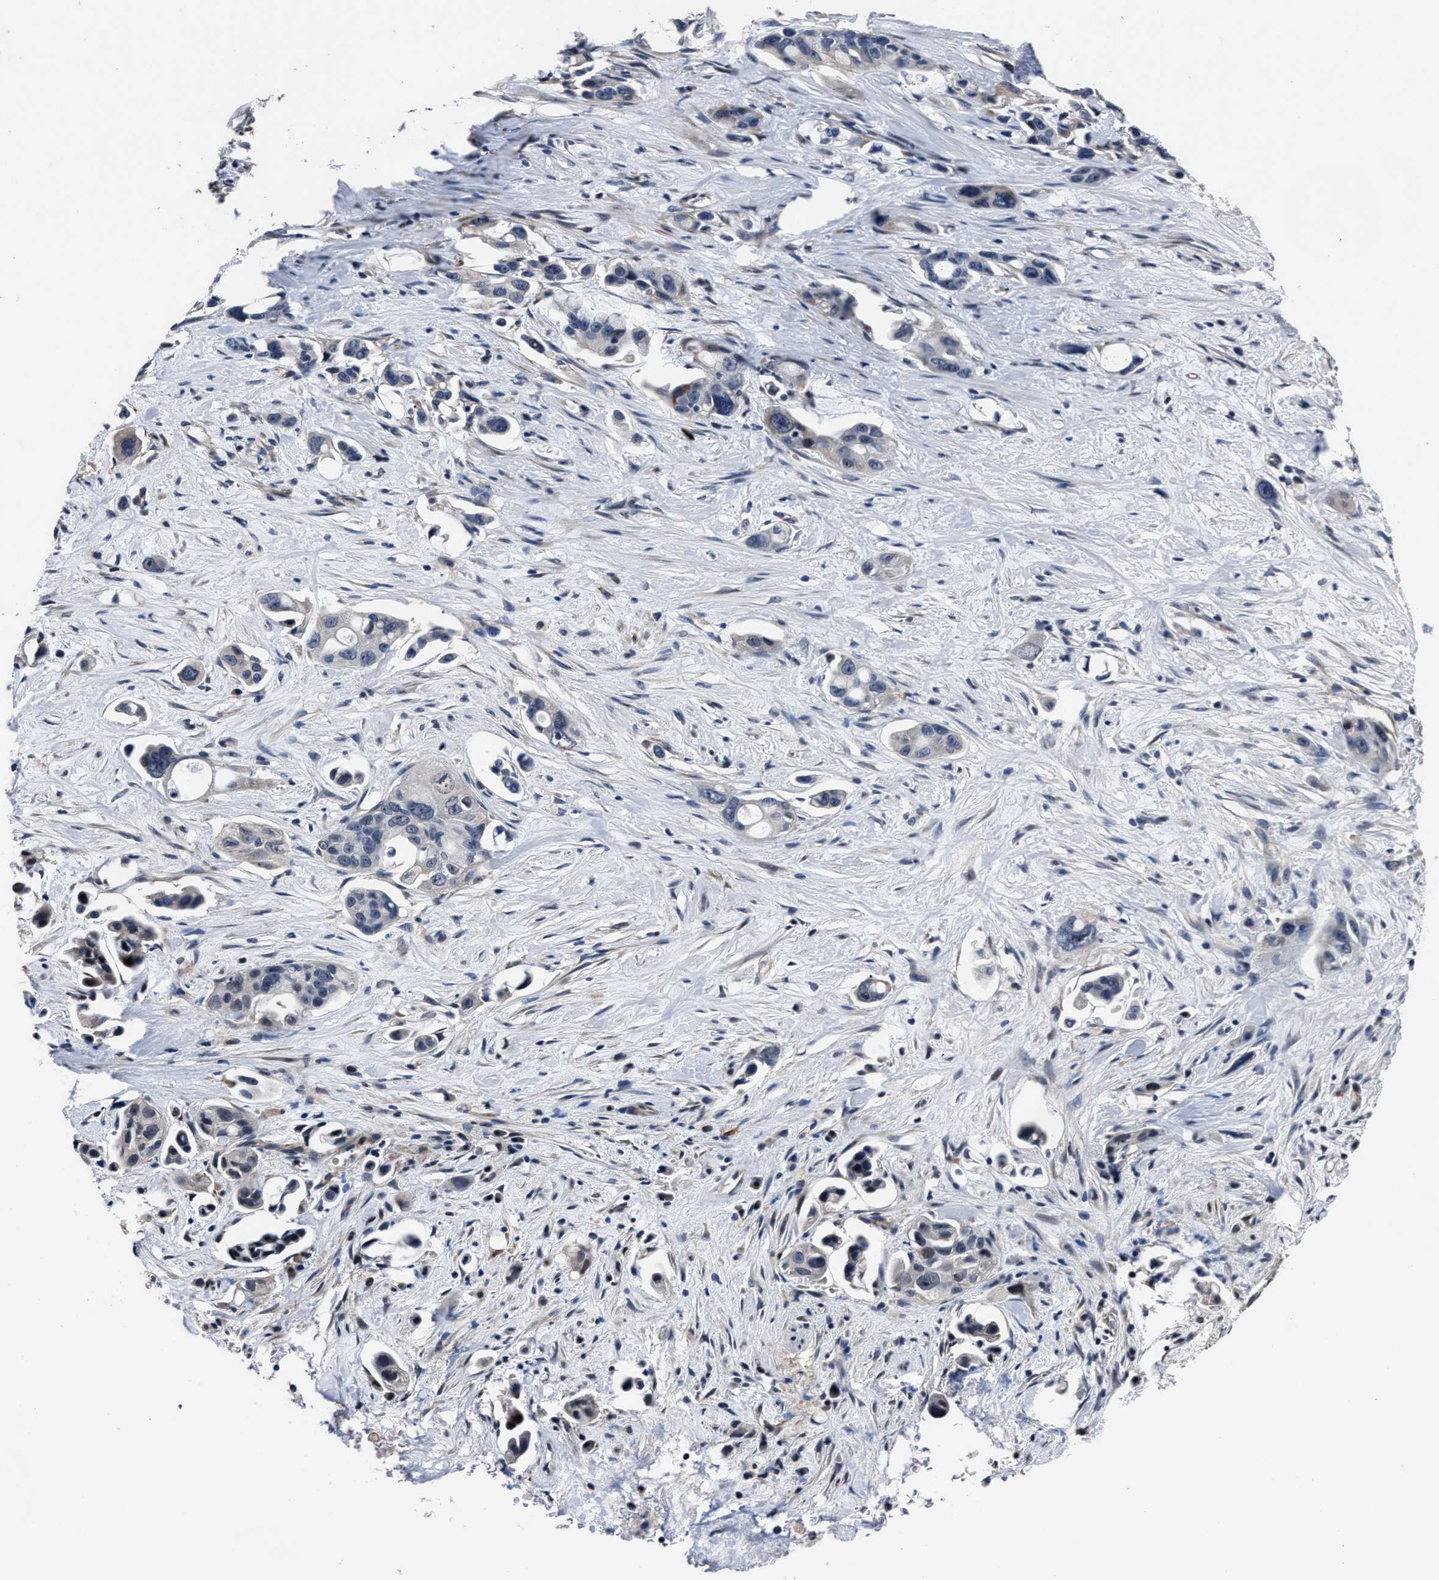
{"staining": {"intensity": "negative", "quantity": "none", "location": "none"}, "tissue": "pancreatic cancer", "cell_type": "Tumor cells", "image_type": "cancer", "snomed": [{"axis": "morphology", "description": "Adenocarcinoma, NOS"}, {"axis": "topography", "description": "Pancreas"}], "caption": "There is no significant staining in tumor cells of adenocarcinoma (pancreatic).", "gene": "RSBN1L", "patient": {"sex": "male", "age": 53}}